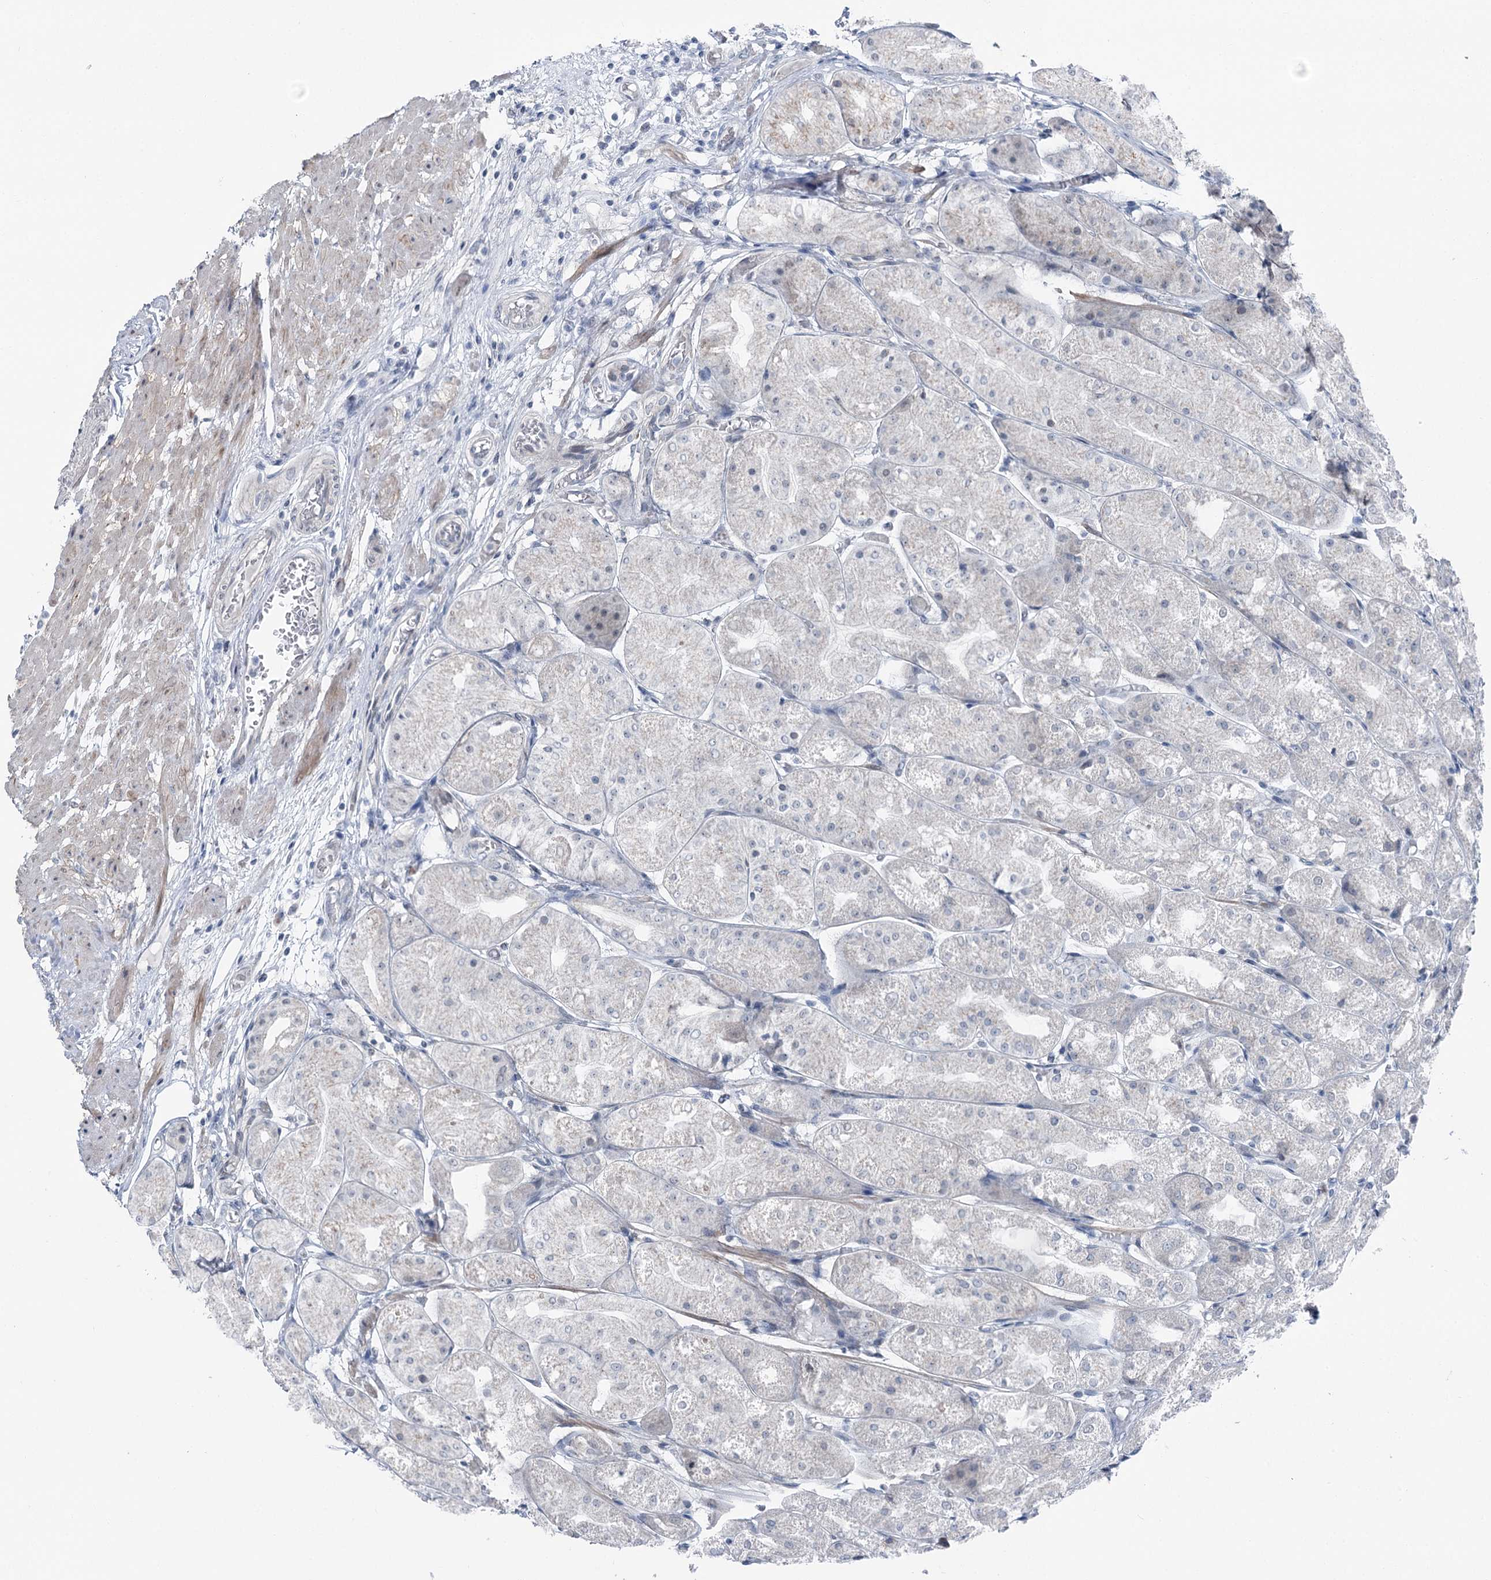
{"staining": {"intensity": "negative", "quantity": "none", "location": "none"}, "tissue": "stomach", "cell_type": "Glandular cells", "image_type": "normal", "snomed": [{"axis": "morphology", "description": "Normal tissue, NOS"}, {"axis": "topography", "description": "Stomach, upper"}], "caption": "Glandular cells are negative for protein expression in normal human stomach. (DAB (3,3'-diaminobenzidine) immunohistochemistry, high magnification).", "gene": "STEEP1", "patient": {"sex": "male", "age": 72}}